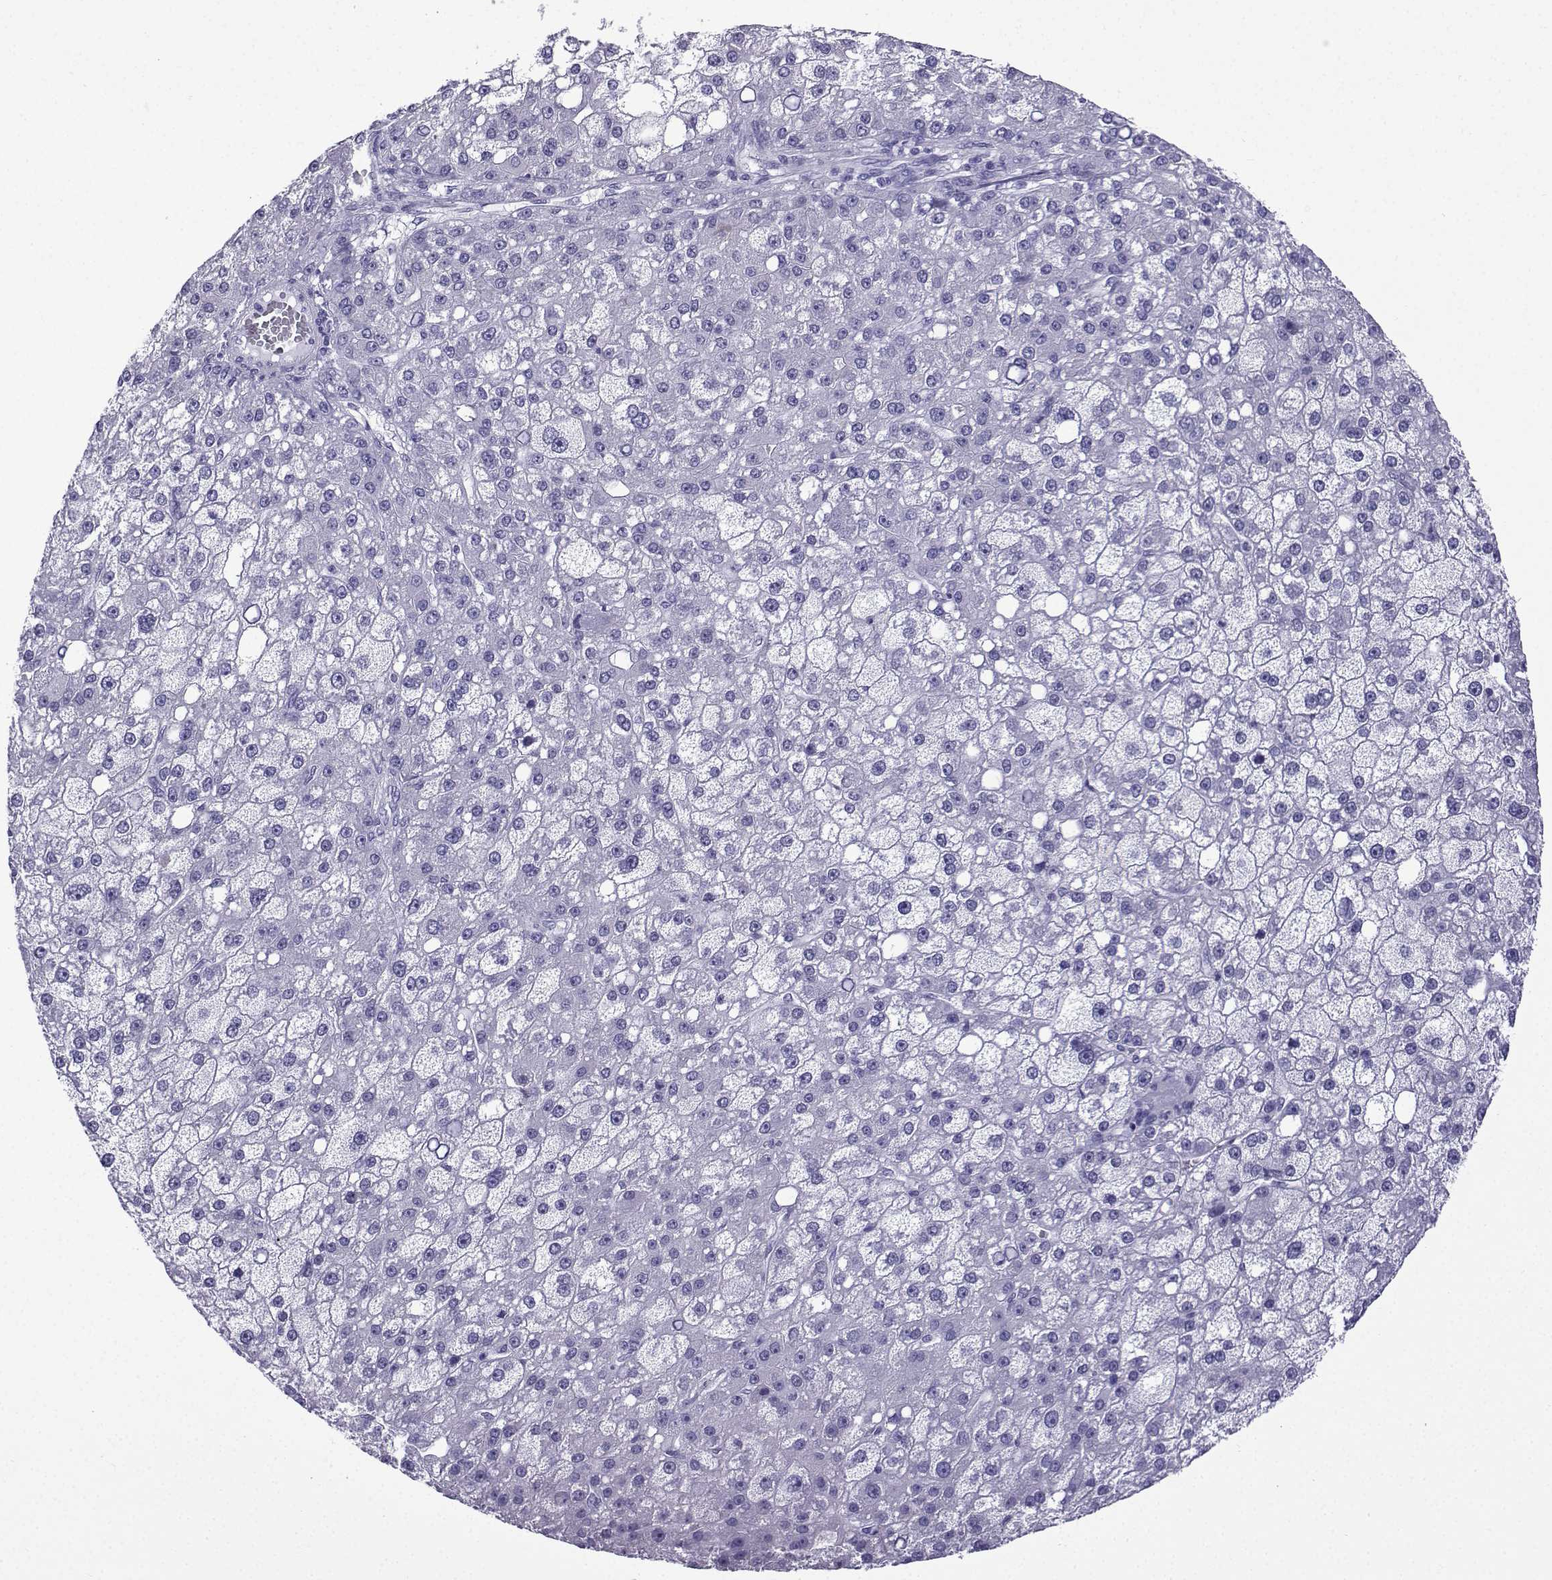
{"staining": {"intensity": "negative", "quantity": "none", "location": "none"}, "tissue": "liver cancer", "cell_type": "Tumor cells", "image_type": "cancer", "snomed": [{"axis": "morphology", "description": "Carcinoma, Hepatocellular, NOS"}, {"axis": "topography", "description": "Liver"}], "caption": "Liver hepatocellular carcinoma was stained to show a protein in brown. There is no significant positivity in tumor cells.", "gene": "KCNF1", "patient": {"sex": "male", "age": 67}}